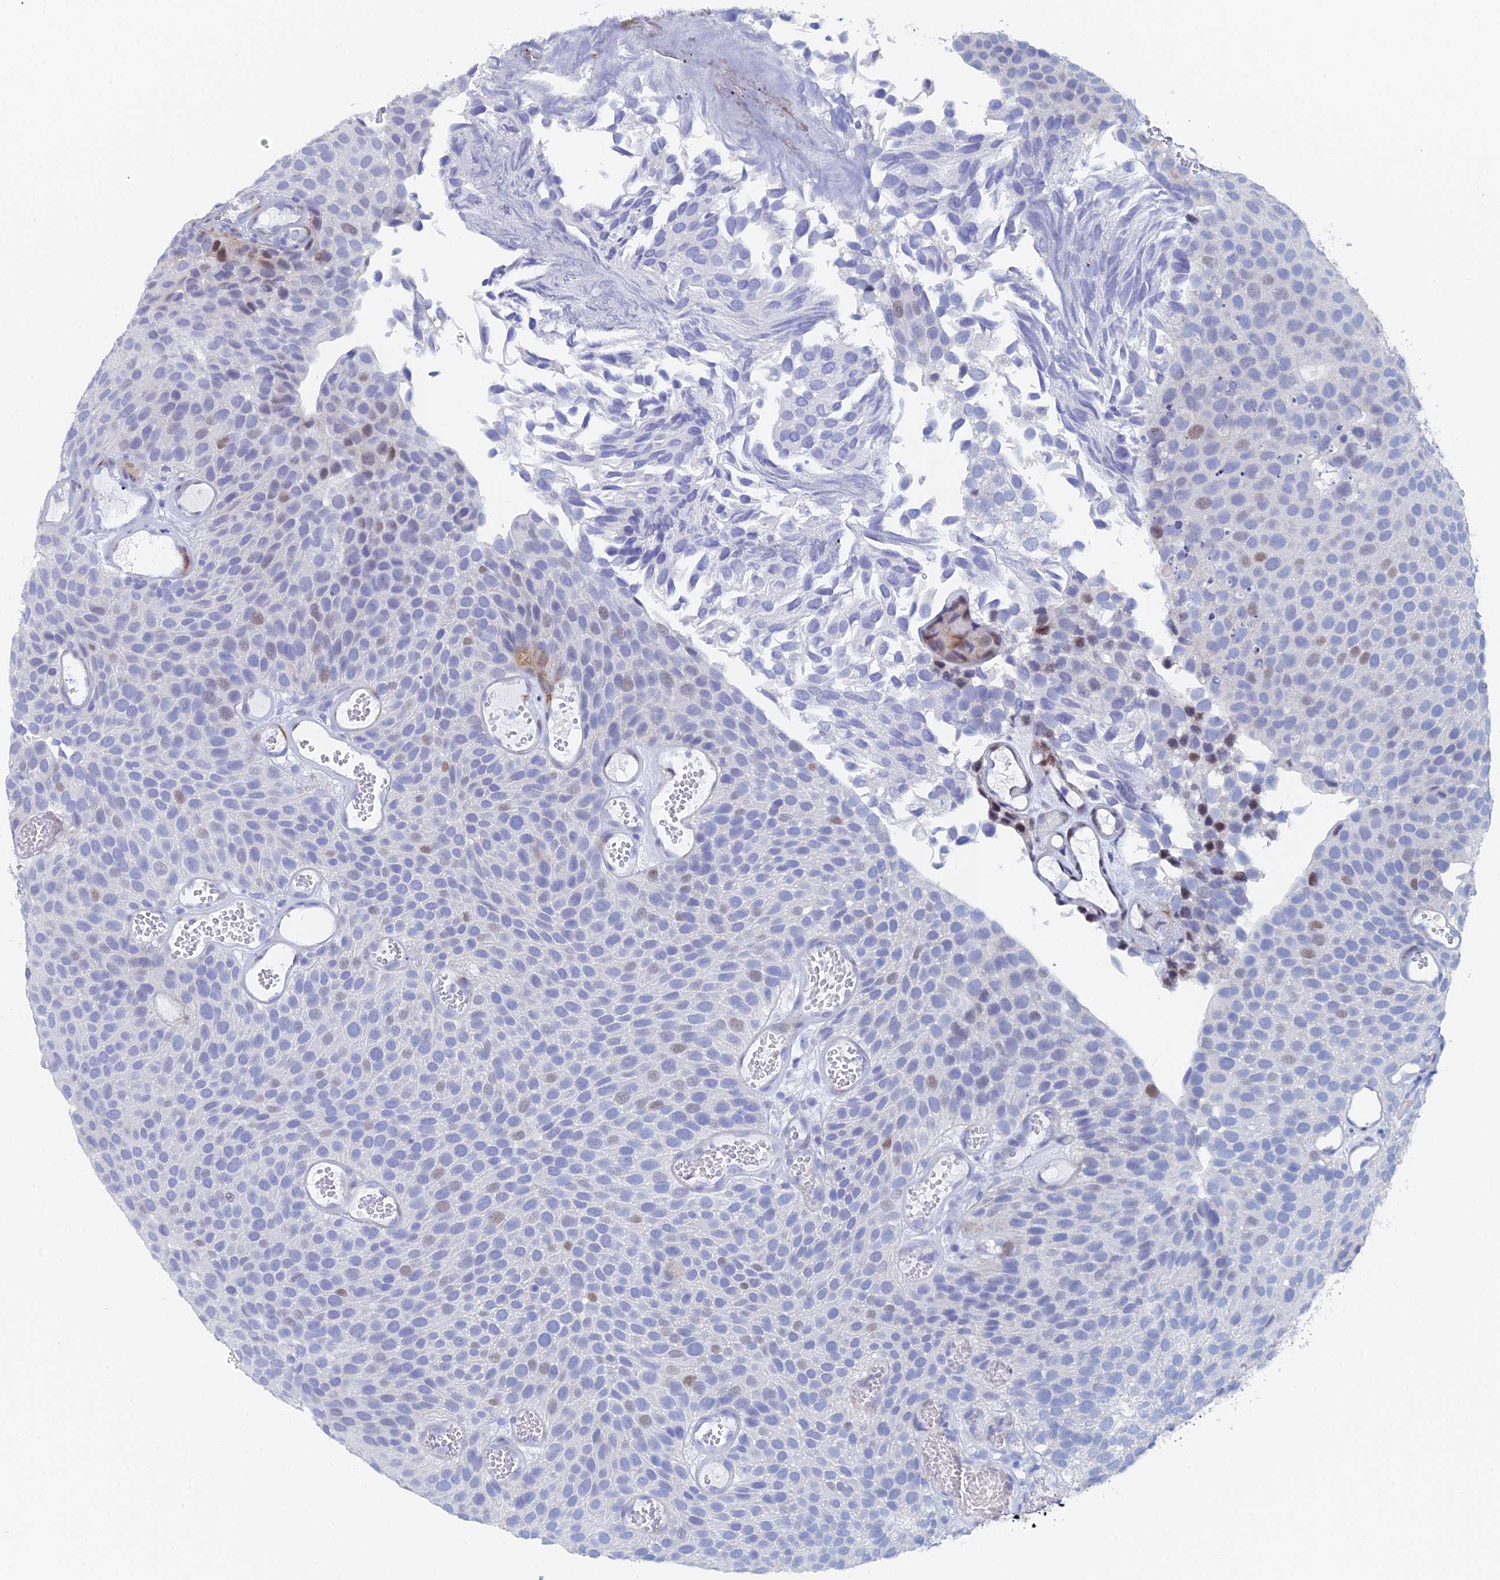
{"staining": {"intensity": "weak", "quantity": "<25%", "location": "nuclear"}, "tissue": "urothelial cancer", "cell_type": "Tumor cells", "image_type": "cancer", "snomed": [{"axis": "morphology", "description": "Urothelial carcinoma, Low grade"}, {"axis": "topography", "description": "Urinary bladder"}], "caption": "Tumor cells are negative for brown protein staining in low-grade urothelial carcinoma. (Brightfield microscopy of DAB immunohistochemistry at high magnification).", "gene": "DRGX", "patient": {"sex": "male", "age": 89}}